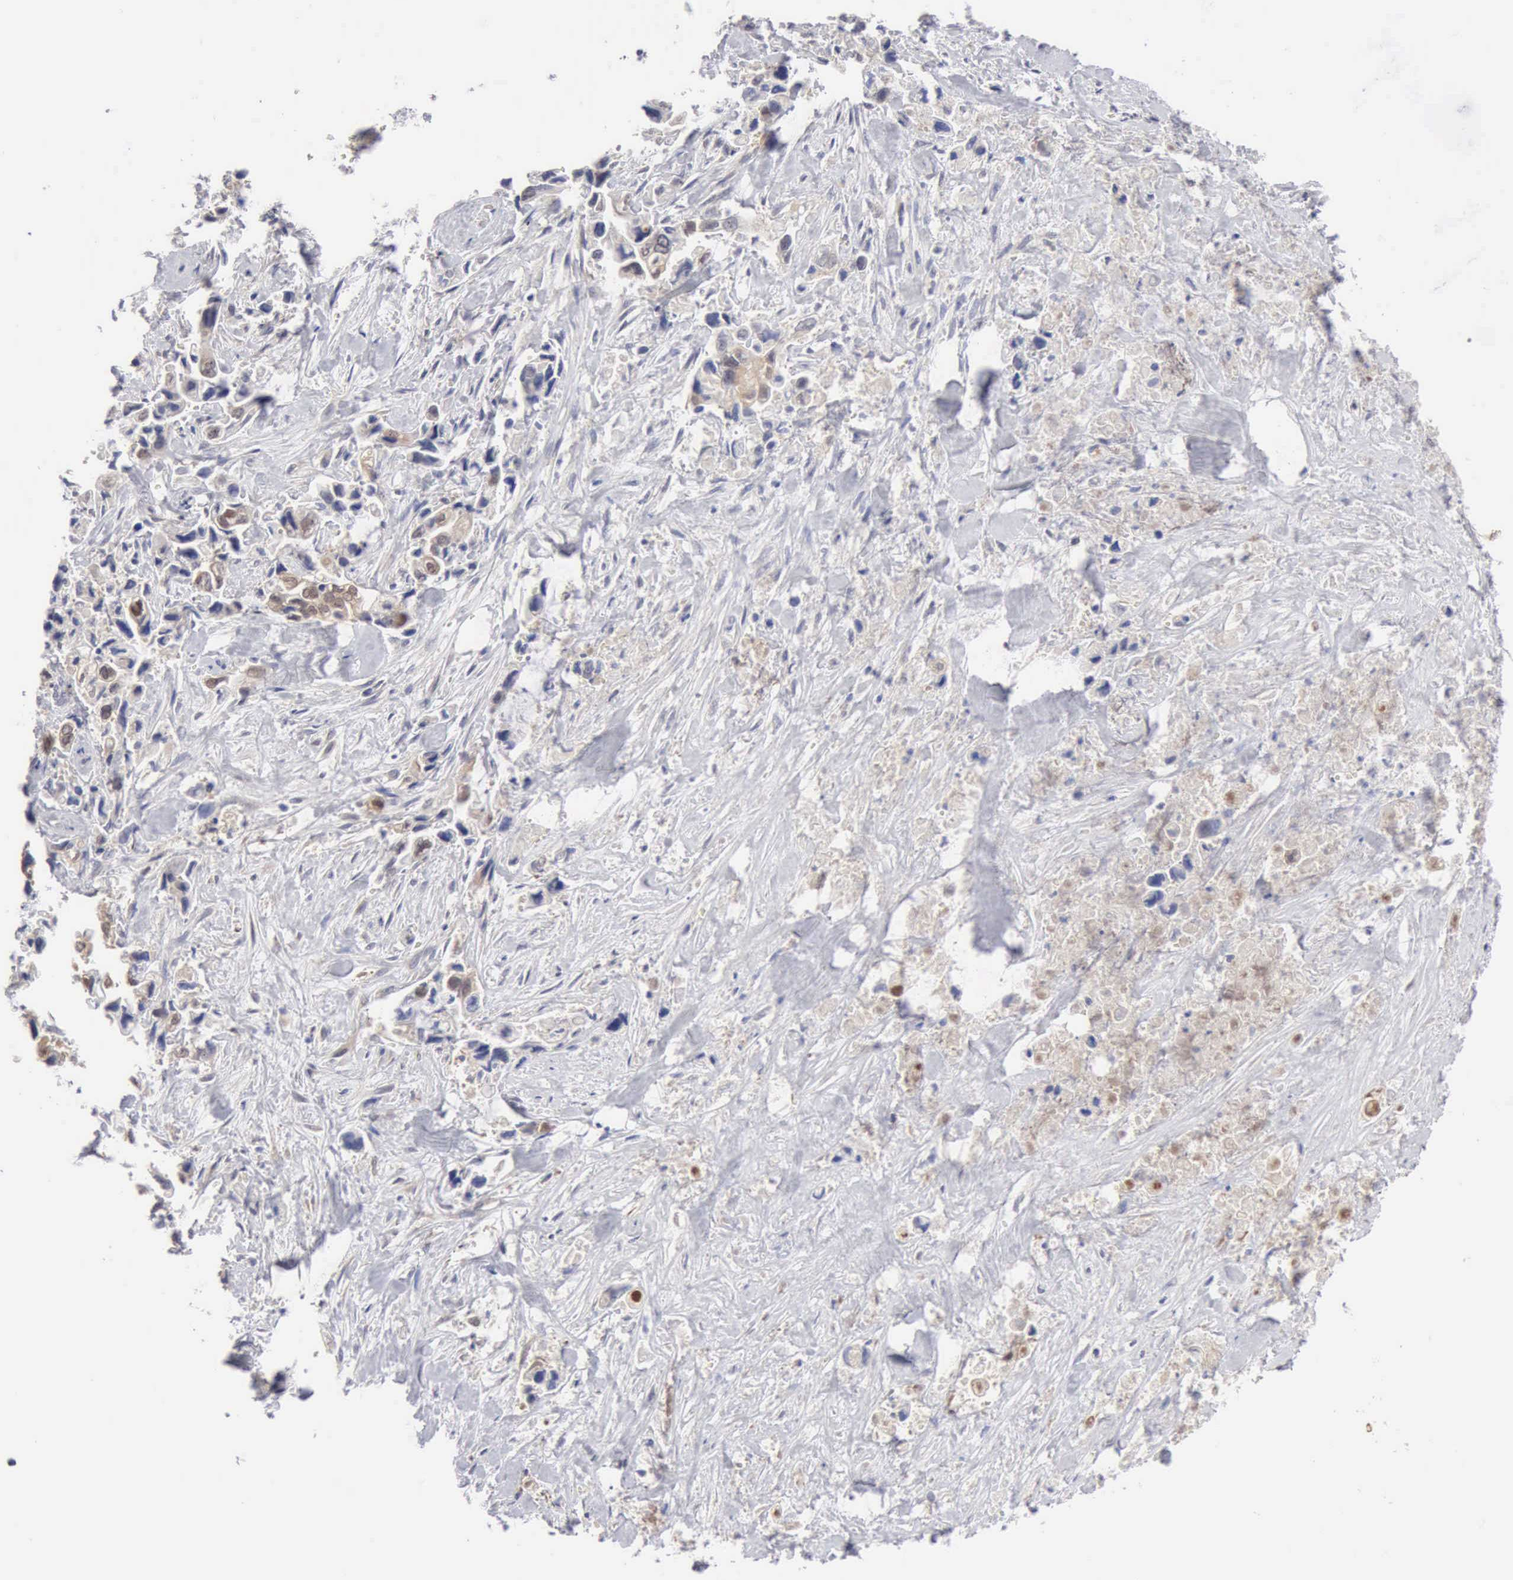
{"staining": {"intensity": "weak", "quantity": ">75%", "location": "cytoplasmic/membranous"}, "tissue": "pancreatic cancer", "cell_type": "Tumor cells", "image_type": "cancer", "snomed": [{"axis": "morphology", "description": "Adenocarcinoma, NOS"}, {"axis": "topography", "description": "Pancreas"}], "caption": "Tumor cells demonstrate low levels of weak cytoplasmic/membranous staining in approximately >75% of cells in human pancreatic cancer (adenocarcinoma). The staining is performed using DAB (3,3'-diaminobenzidine) brown chromogen to label protein expression. The nuclei are counter-stained blue using hematoxylin.", "gene": "PTGR2", "patient": {"sex": "female", "age": 70}}